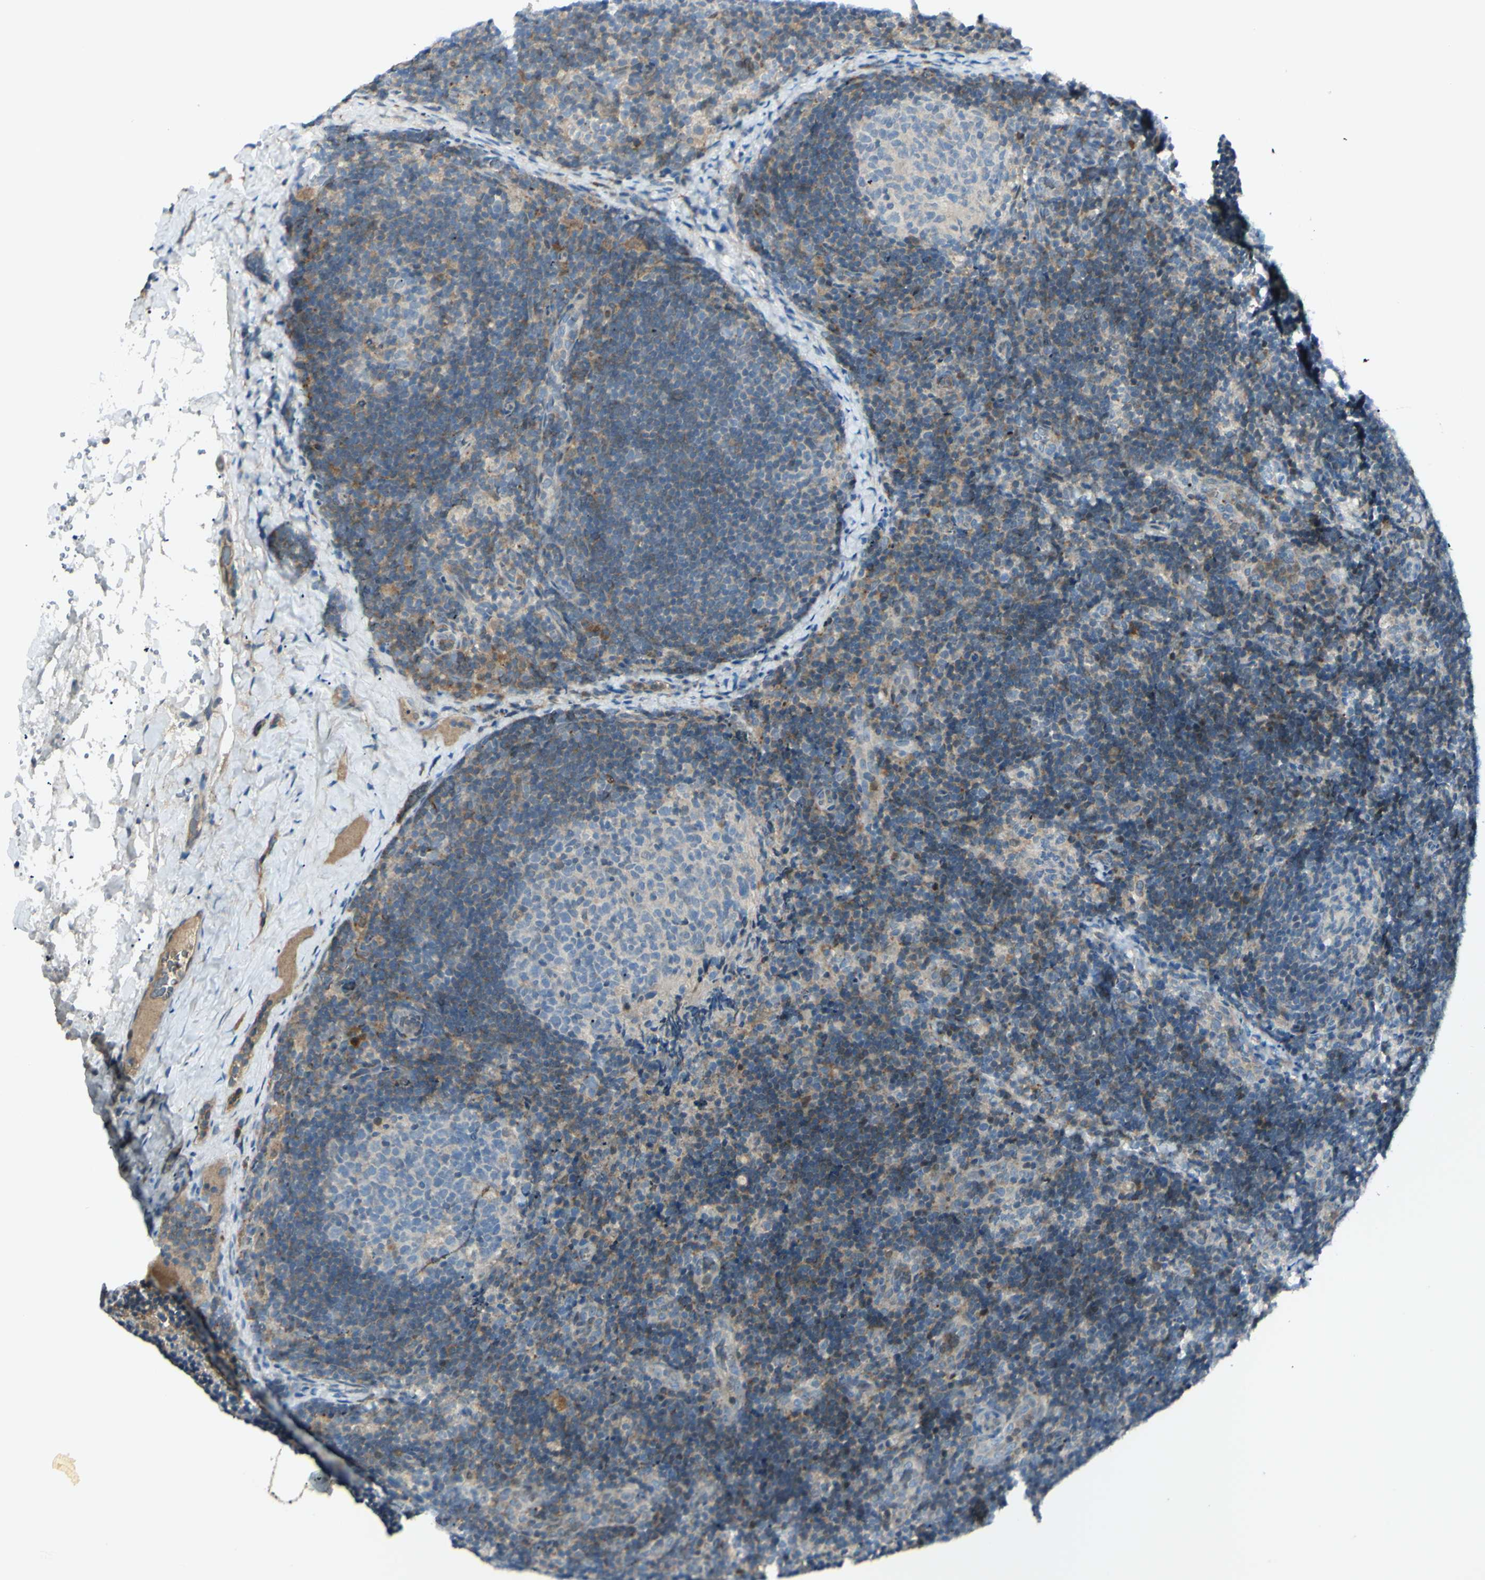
{"staining": {"intensity": "moderate", "quantity": "<25%", "location": "cytoplasmic/membranous"}, "tissue": "lymph node", "cell_type": "Germinal center cells", "image_type": "normal", "snomed": [{"axis": "morphology", "description": "Normal tissue, NOS"}, {"axis": "topography", "description": "Lymph node"}], "caption": "Germinal center cells reveal moderate cytoplasmic/membranous expression in approximately <25% of cells in benign lymph node. (IHC, brightfield microscopy, high magnification).", "gene": "C1orf159", "patient": {"sex": "female", "age": 14}}